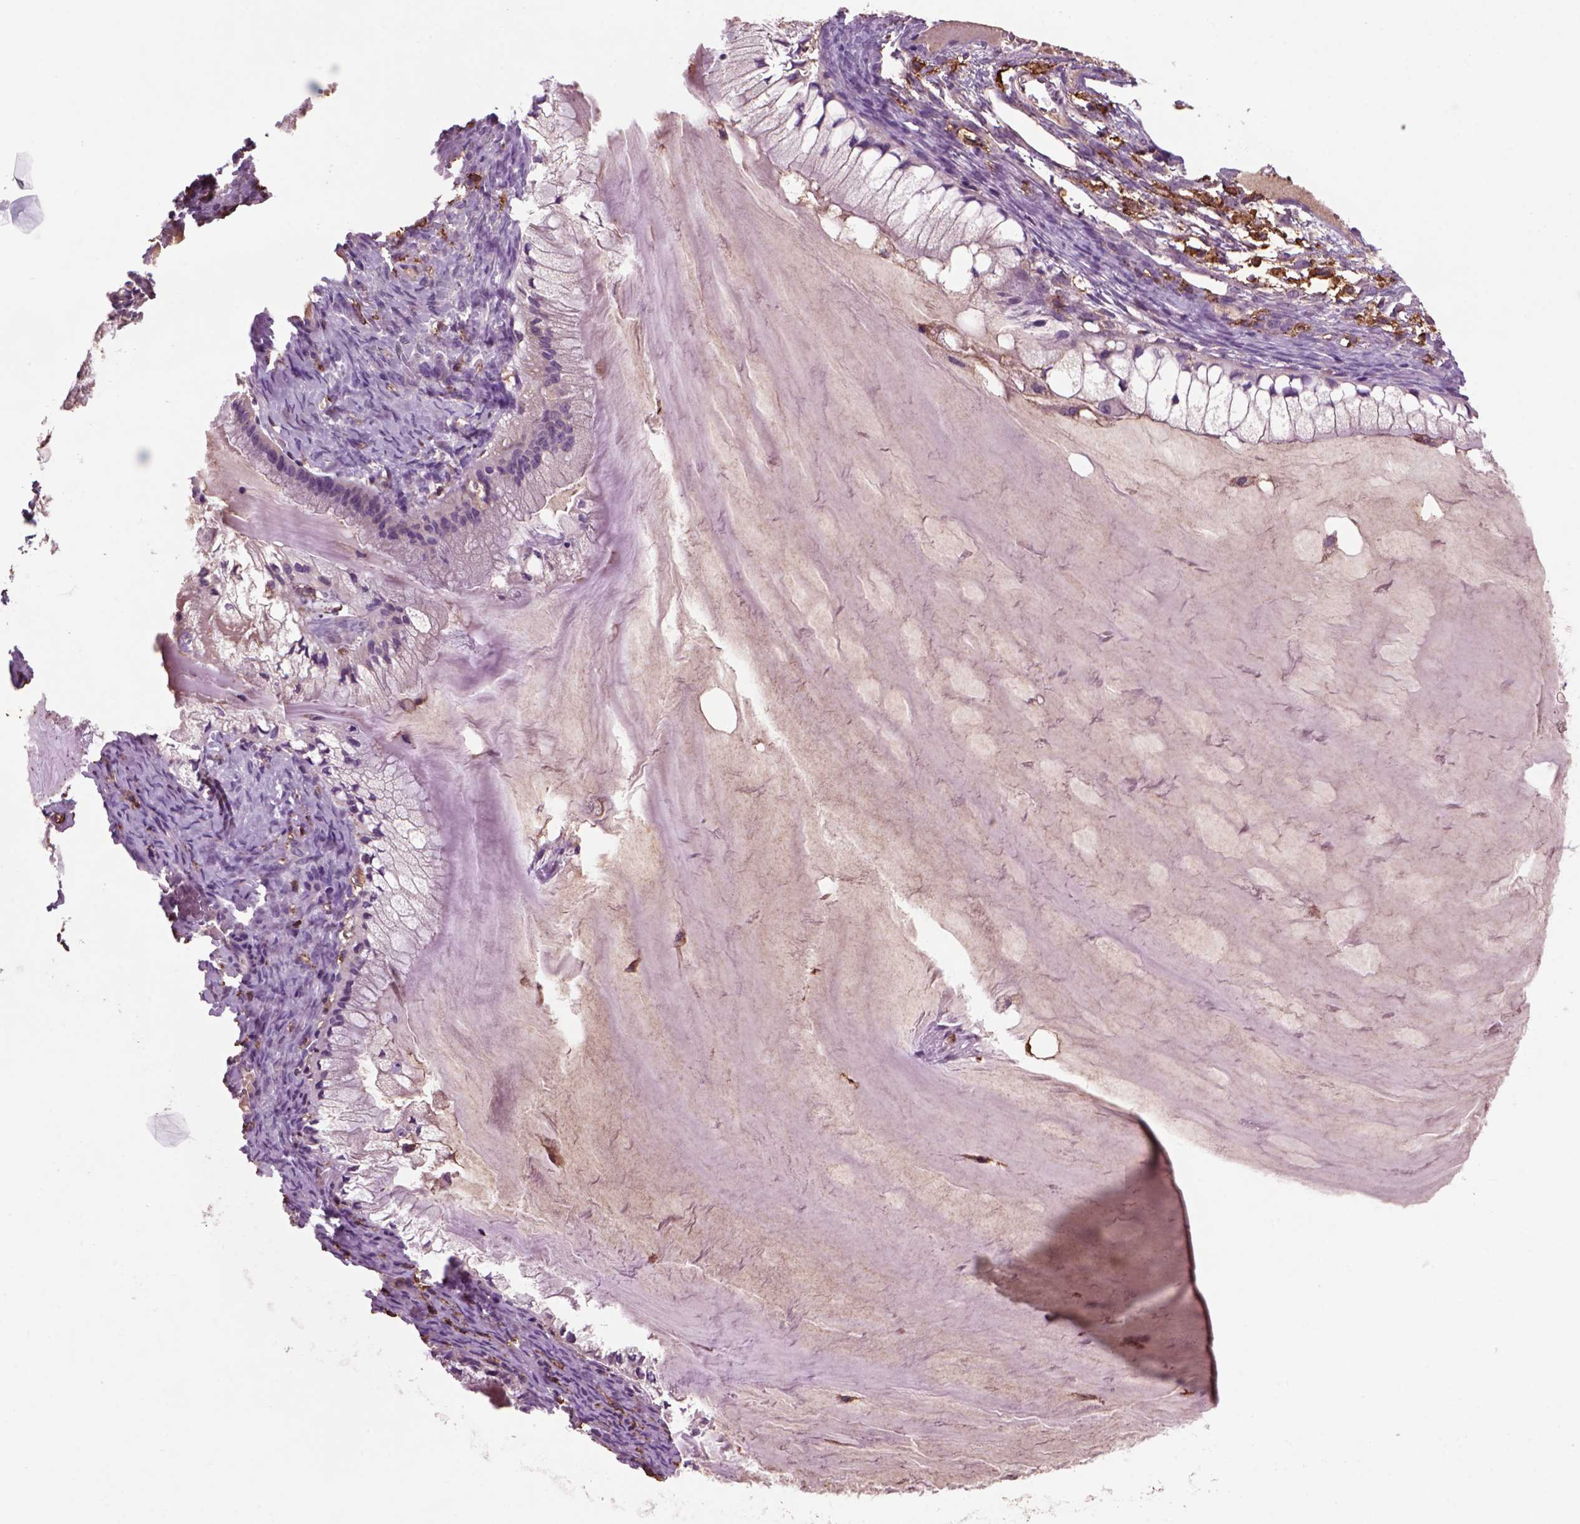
{"staining": {"intensity": "negative", "quantity": "none", "location": "none"}, "tissue": "ovarian cancer", "cell_type": "Tumor cells", "image_type": "cancer", "snomed": [{"axis": "morphology", "description": "Cystadenocarcinoma, mucinous, NOS"}, {"axis": "topography", "description": "Ovary"}], "caption": "This is an IHC image of mucinous cystadenocarcinoma (ovarian). There is no expression in tumor cells.", "gene": "CD14", "patient": {"sex": "female", "age": 57}}